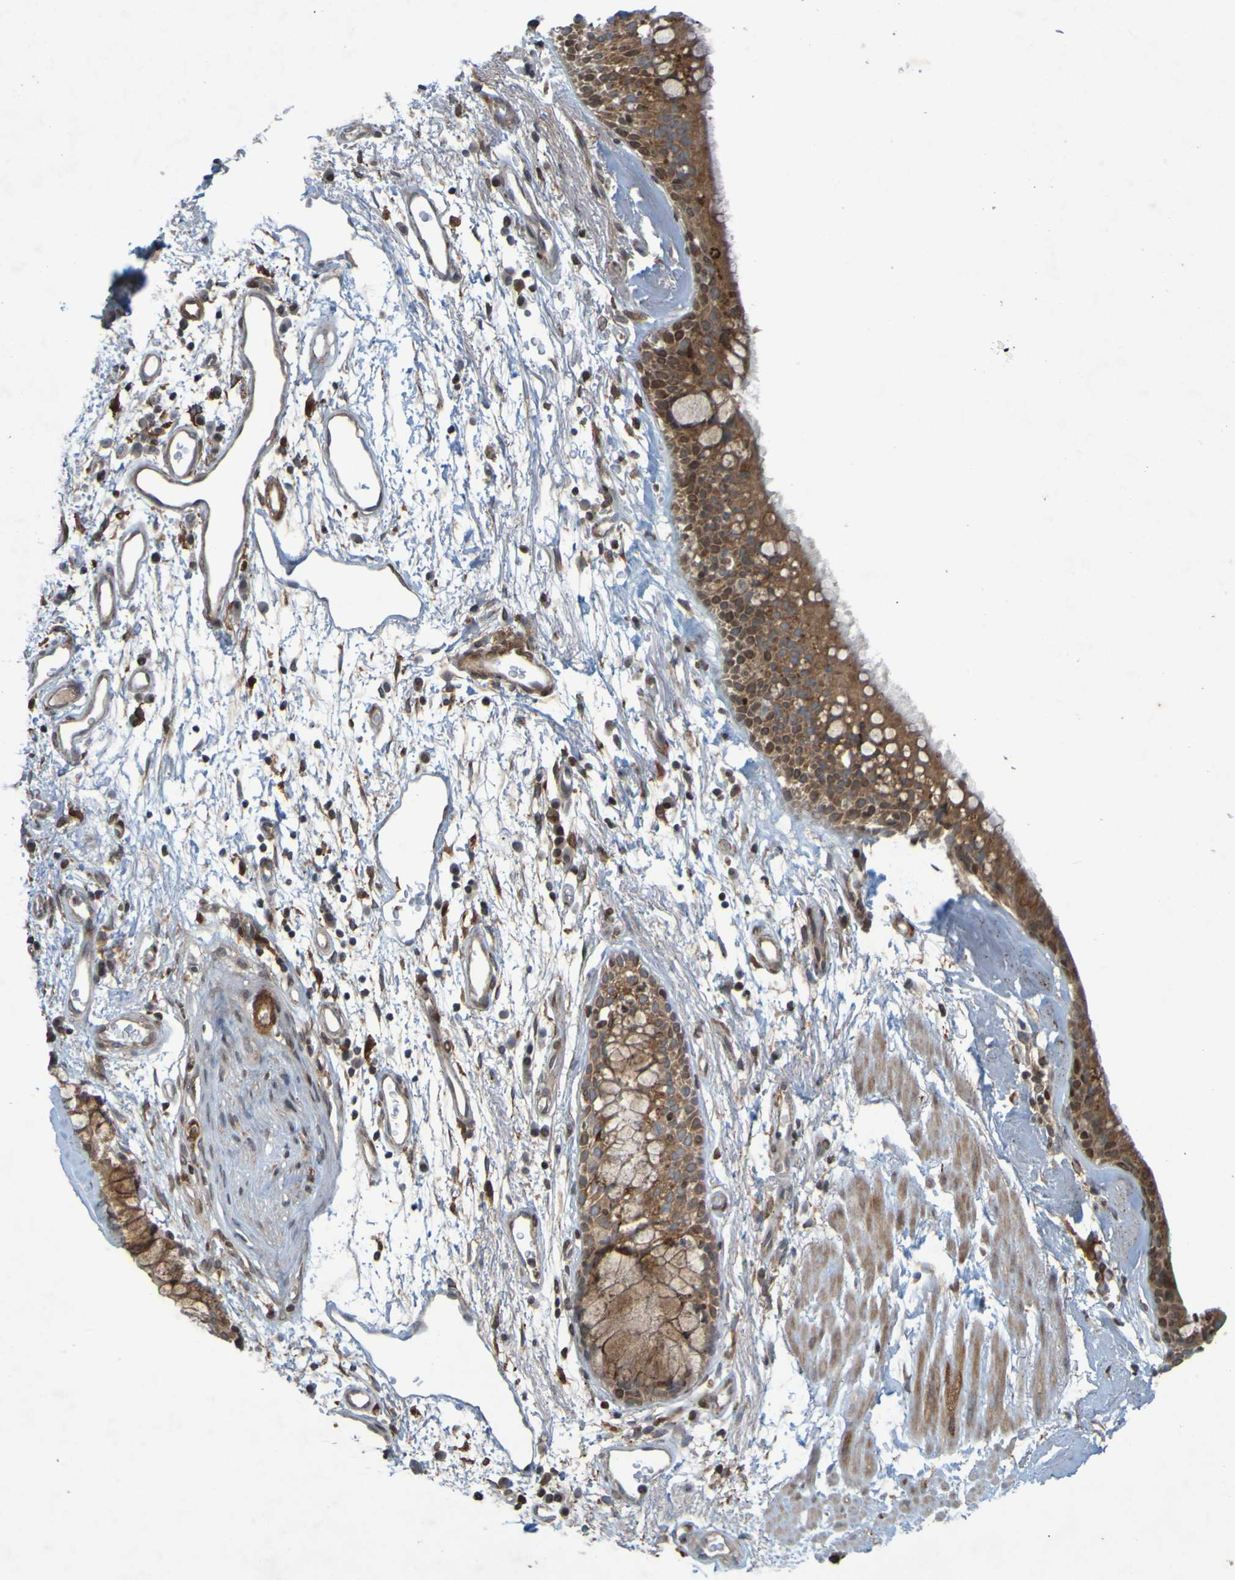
{"staining": {"intensity": "moderate", "quantity": ">75%", "location": "cytoplasmic/membranous"}, "tissue": "bronchus", "cell_type": "Respiratory epithelial cells", "image_type": "normal", "snomed": [{"axis": "morphology", "description": "Normal tissue, NOS"}, {"axis": "morphology", "description": "Adenocarcinoma, NOS"}, {"axis": "topography", "description": "Bronchus"}, {"axis": "topography", "description": "Lung"}], "caption": "Immunohistochemical staining of benign bronchus reveals >75% levels of moderate cytoplasmic/membranous protein expression in about >75% of respiratory epithelial cells.", "gene": "GUCY1A1", "patient": {"sex": "female", "age": 54}}